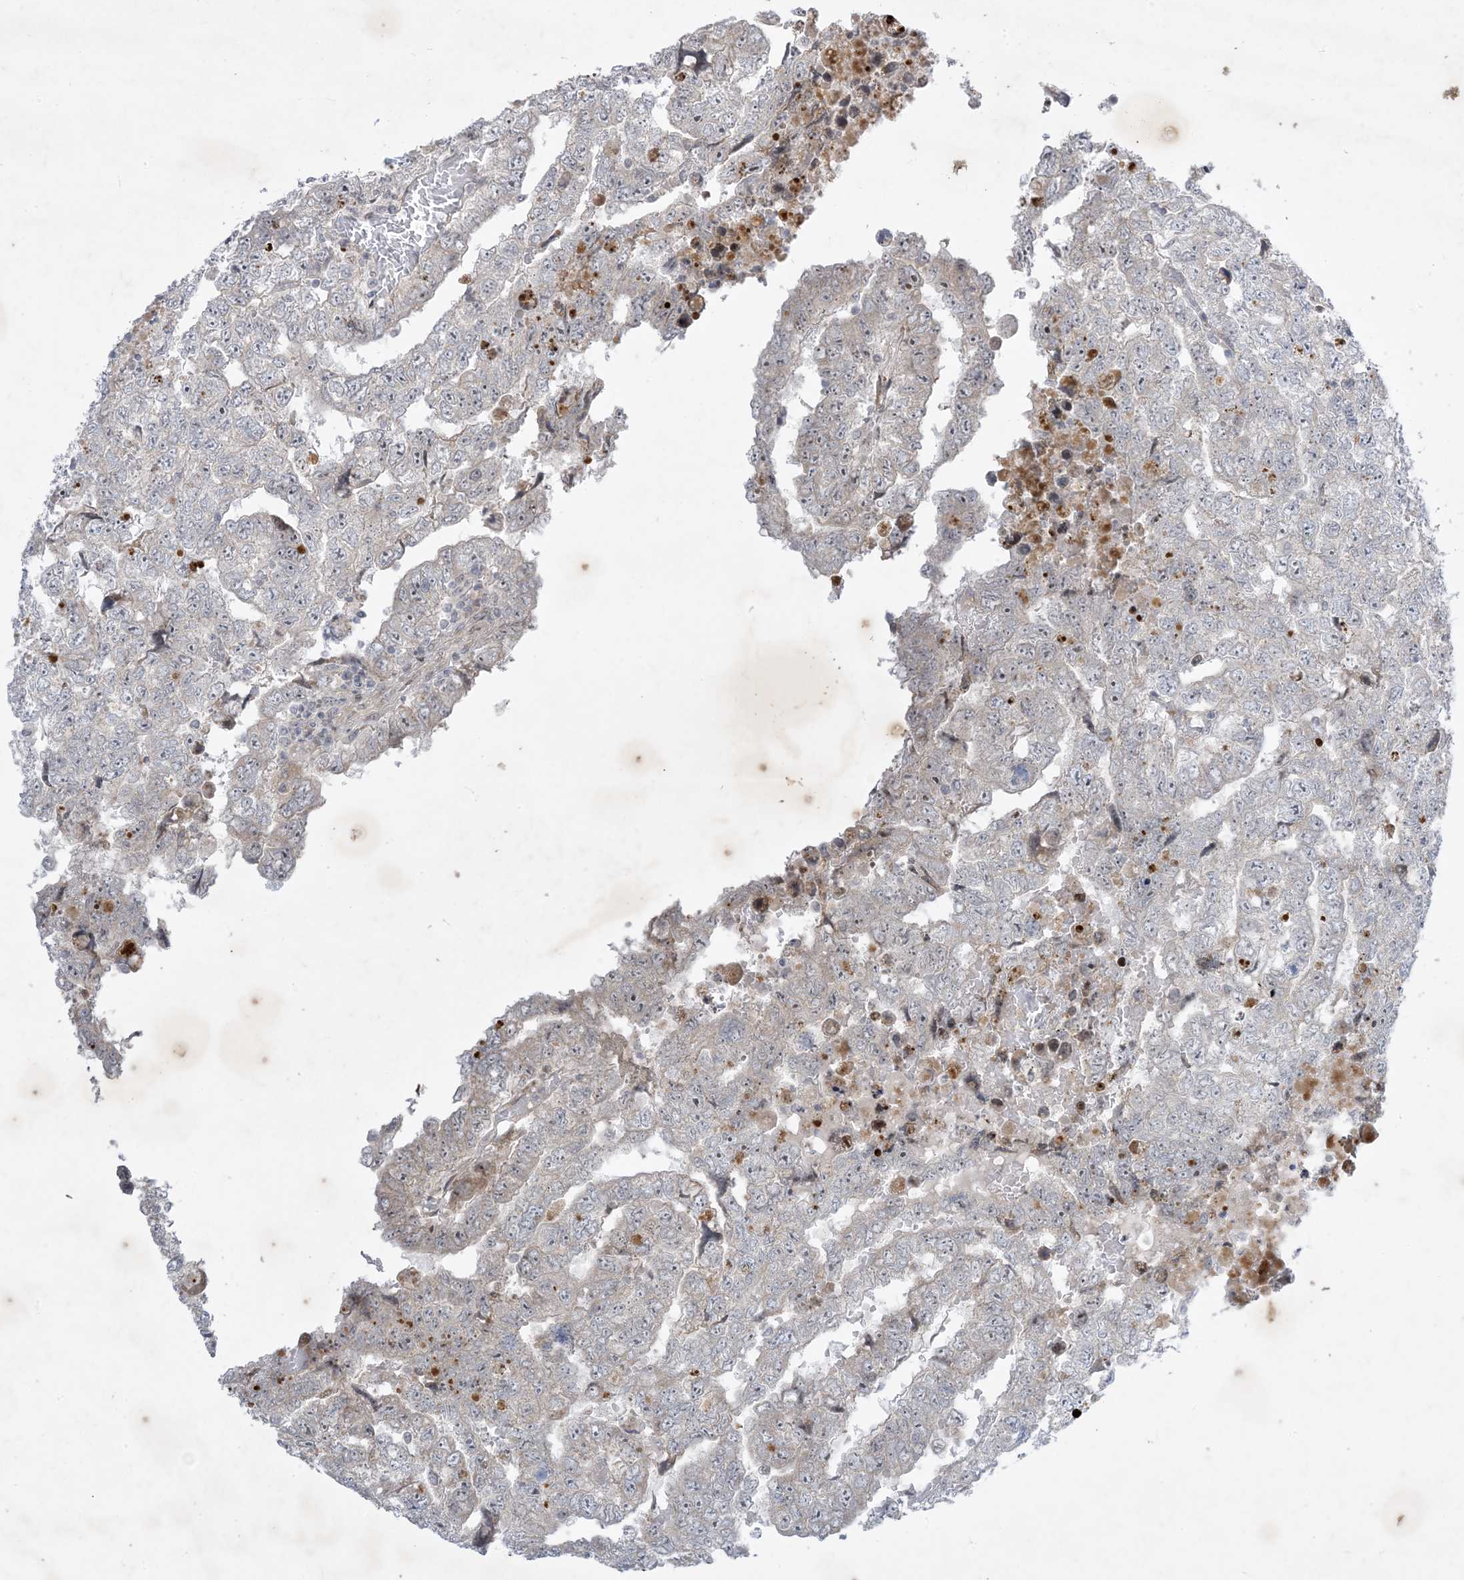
{"staining": {"intensity": "negative", "quantity": "none", "location": "none"}, "tissue": "testis cancer", "cell_type": "Tumor cells", "image_type": "cancer", "snomed": [{"axis": "morphology", "description": "Carcinoma, Embryonal, NOS"}, {"axis": "topography", "description": "Testis"}], "caption": "Immunohistochemistry photomicrograph of neoplastic tissue: human testis cancer stained with DAB (3,3'-diaminobenzidine) reveals no significant protein staining in tumor cells.", "gene": "SOGA3", "patient": {"sex": "male", "age": 36}}